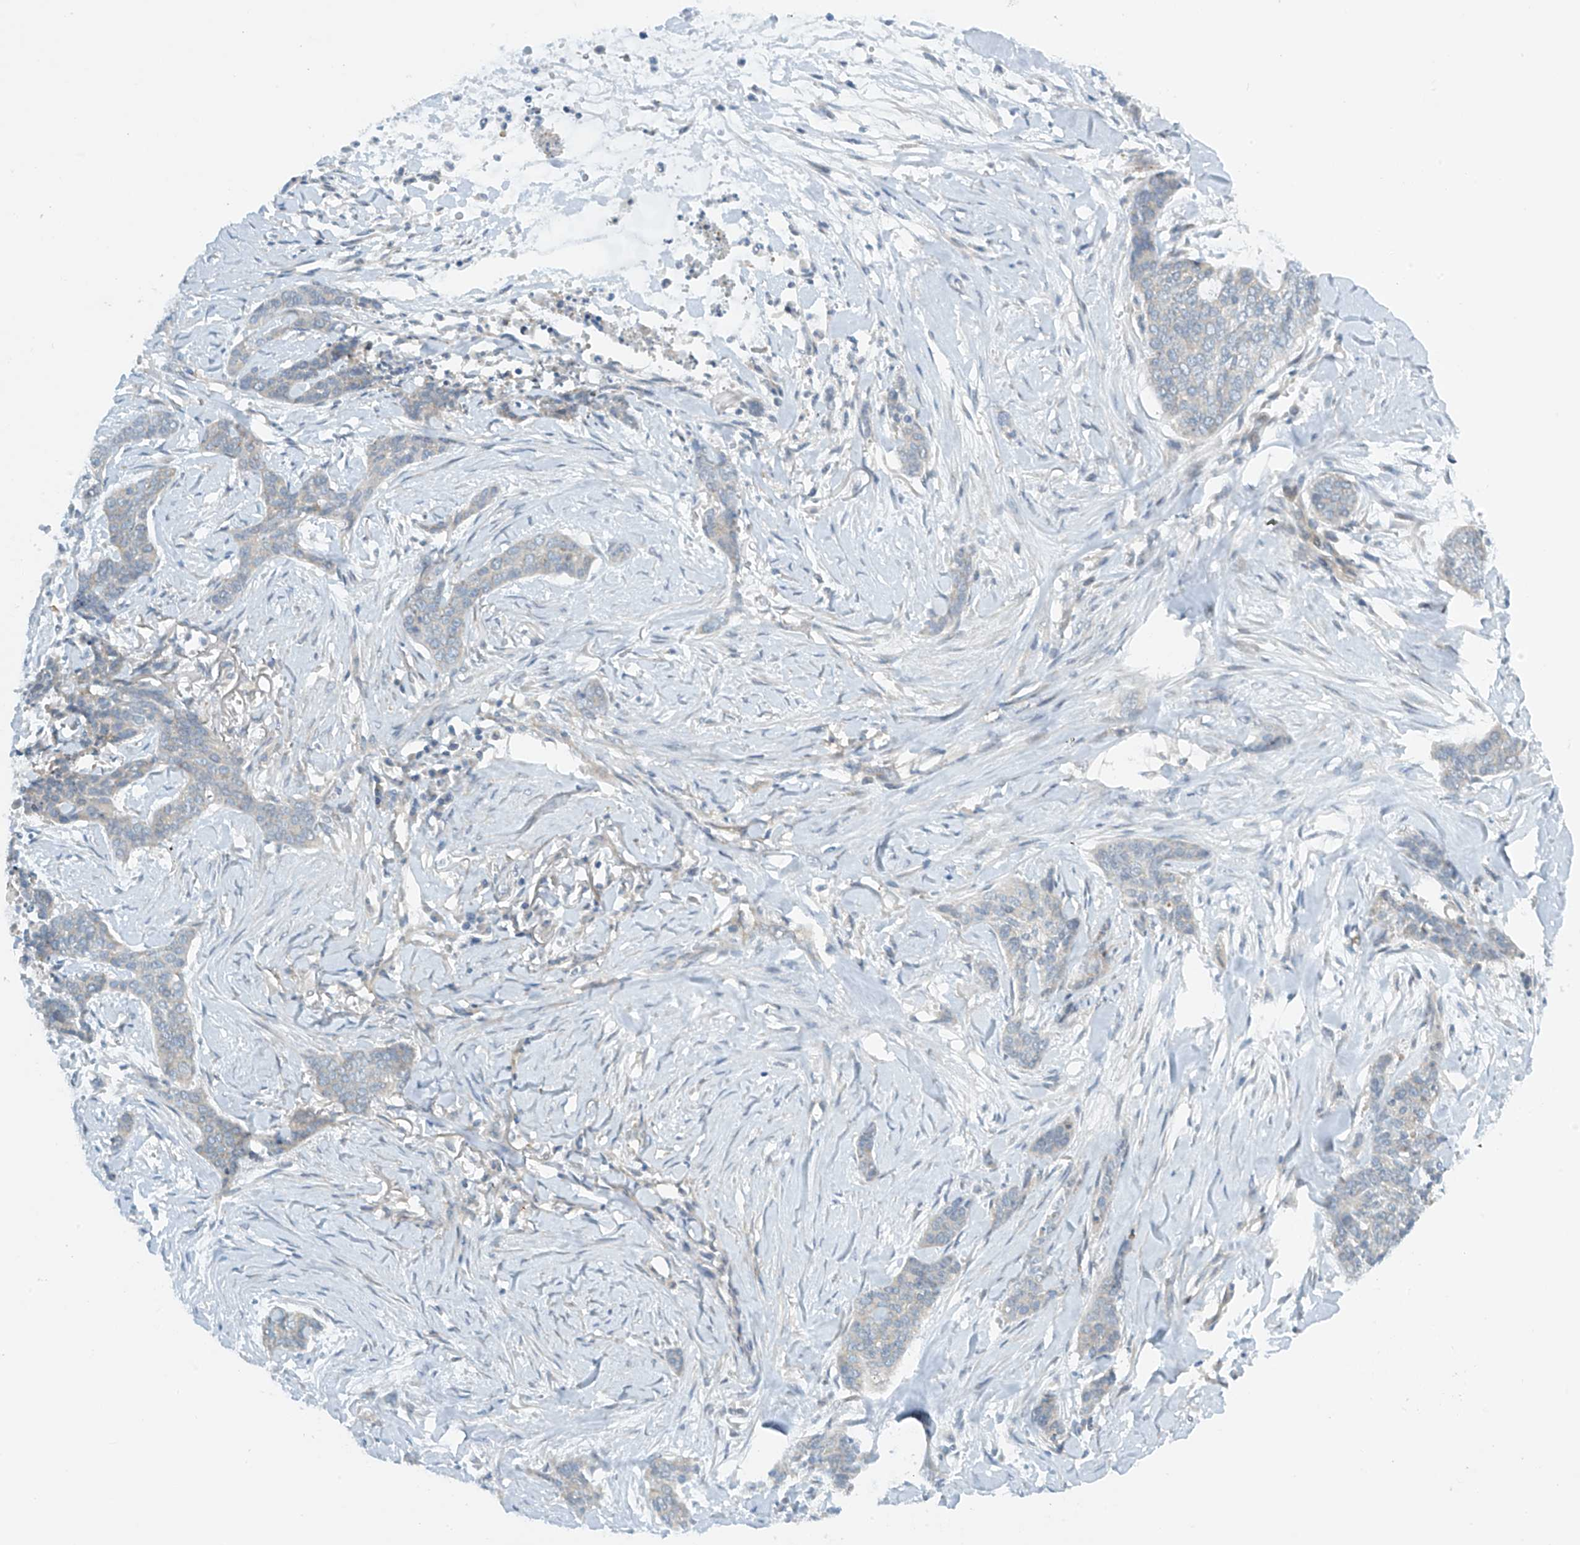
{"staining": {"intensity": "negative", "quantity": "none", "location": "none"}, "tissue": "skin cancer", "cell_type": "Tumor cells", "image_type": "cancer", "snomed": [{"axis": "morphology", "description": "Basal cell carcinoma"}, {"axis": "topography", "description": "Skin"}], "caption": "Histopathology image shows no significant protein staining in tumor cells of basal cell carcinoma (skin).", "gene": "FSD1L", "patient": {"sex": "female", "age": 64}}